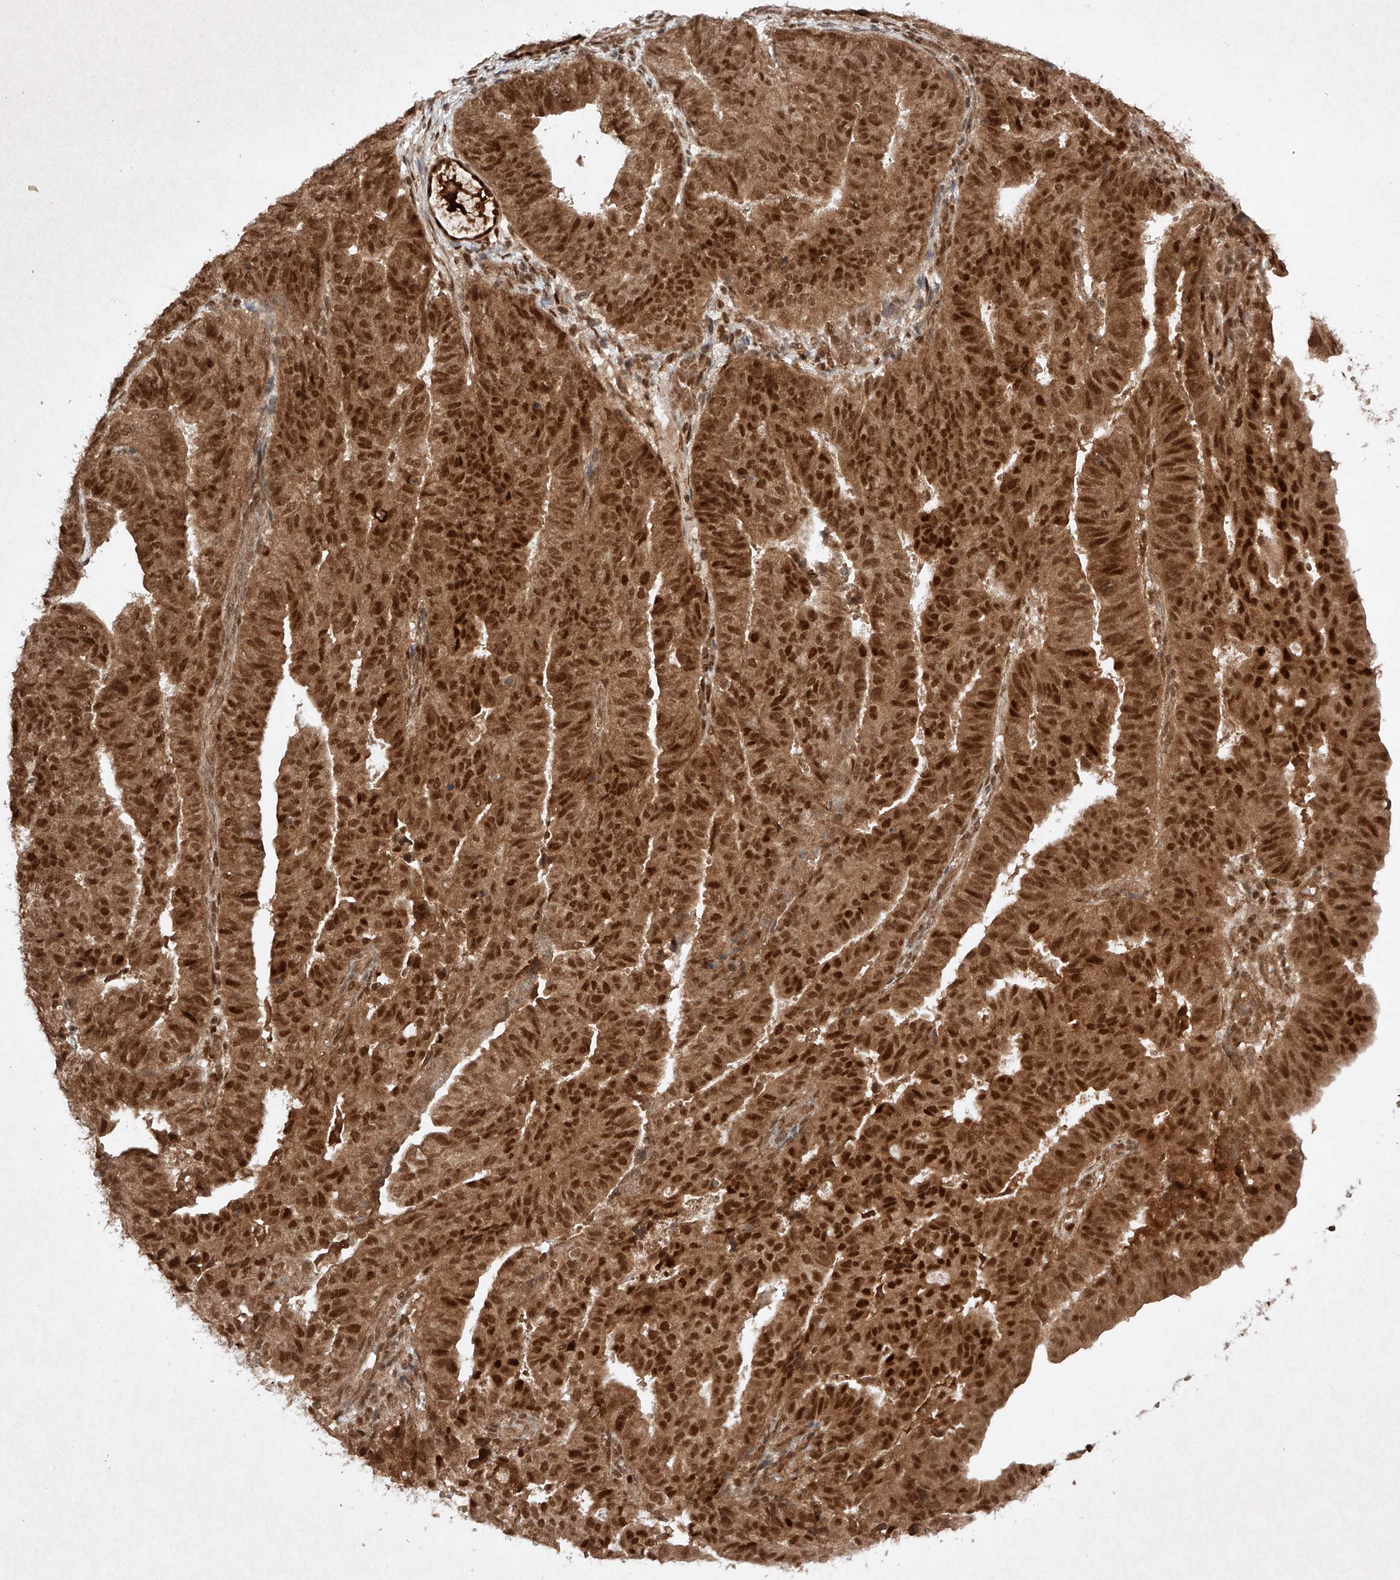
{"staining": {"intensity": "strong", "quantity": ">75%", "location": "cytoplasmic/membranous,nuclear"}, "tissue": "endometrial cancer", "cell_type": "Tumor cells", "image_type": "cancer", "snomed": [{"axis": "morphology", "description": "Adenocarcinoma, NOS"}, {"axis": "topography", "description": "Uterus"}], "caption": "The micrograph exhibits staining of endometrial adenocarcinoma, revealing strong cytoplasmic/membranous and nuclear protein expression (brown color) within tumor cells. (DAB IHC with brightfield microscopy, high magnification).", "gene": "RNF31", "patient": {"sex": "female", "age": 77}}